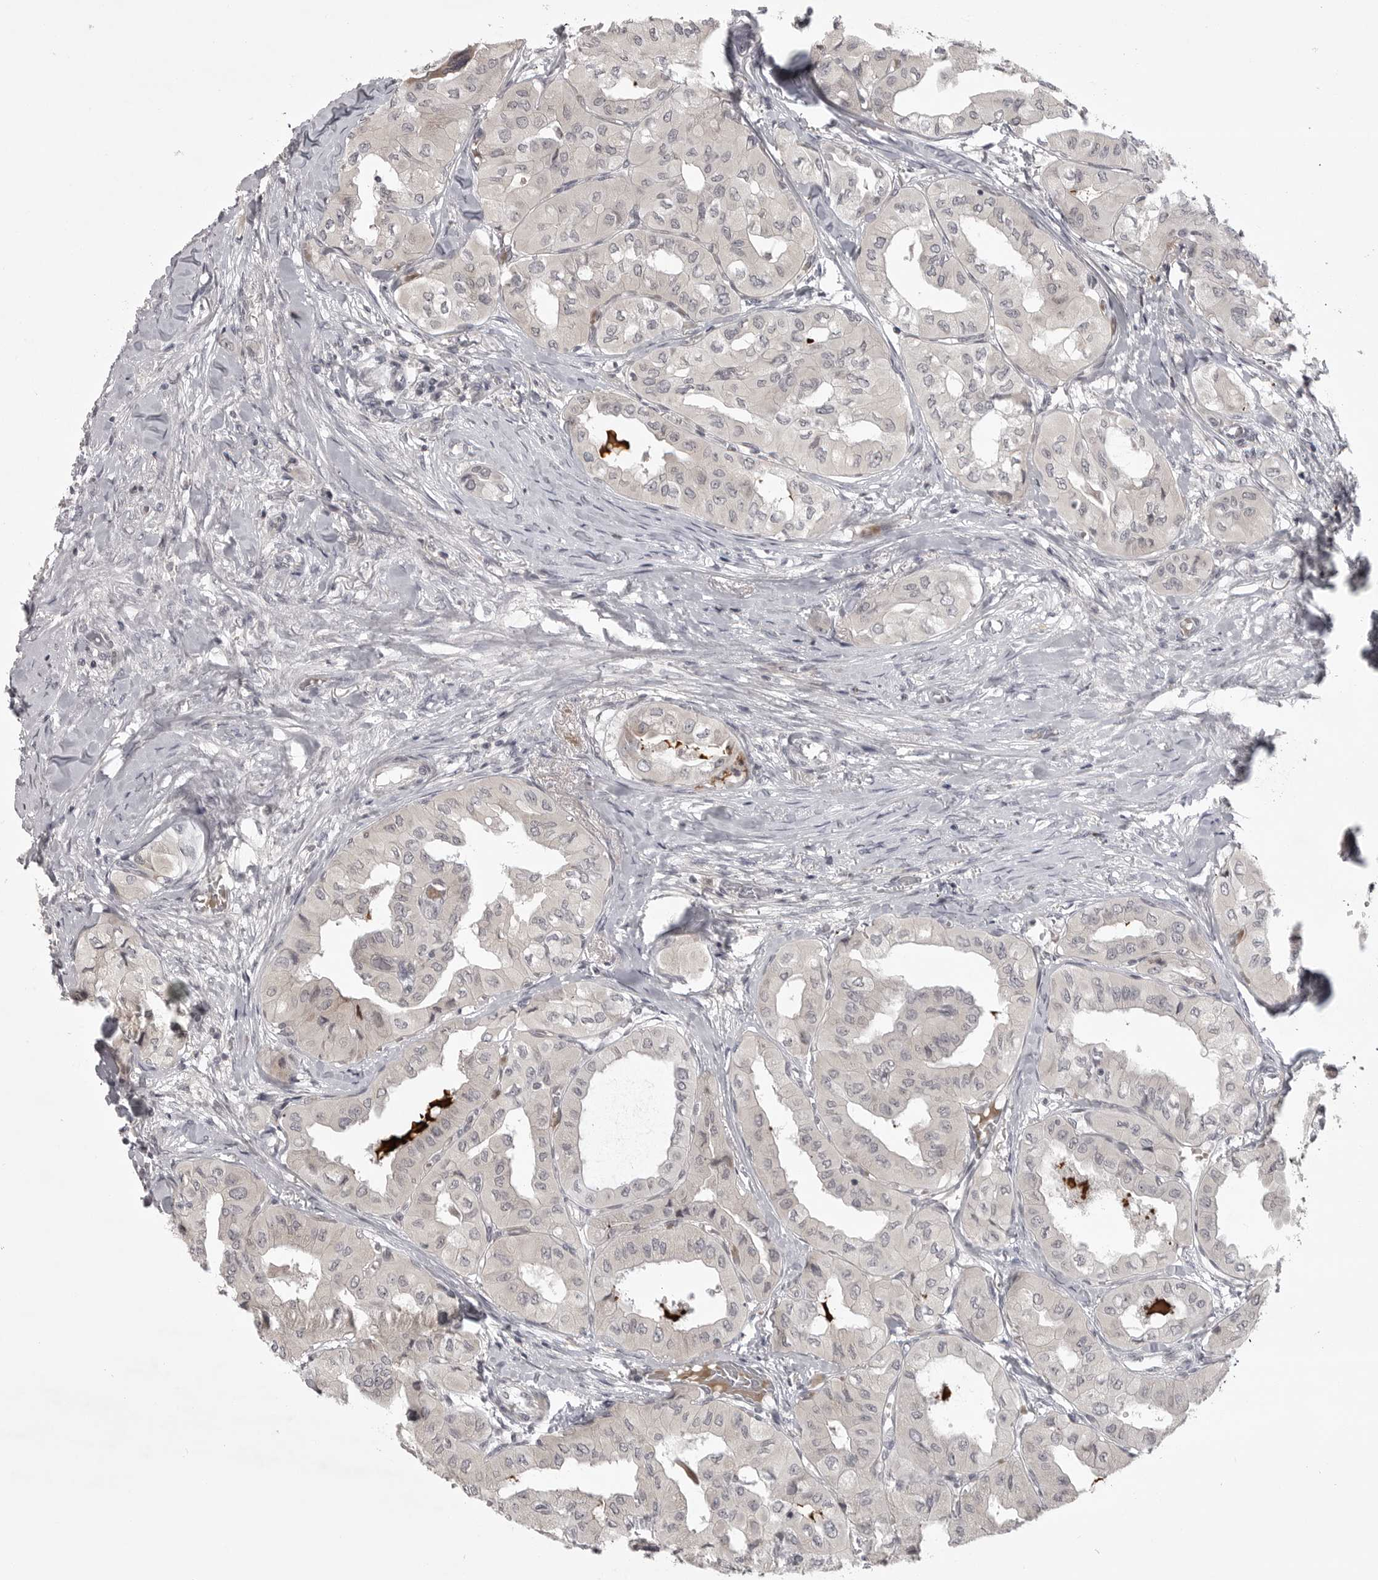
{"staining": {"intensity": "negative", "quantity": "none", "location": "none"}, "tissue": "thyroid cancer", "cell_type": "Tumor cells", "image_type": "cancer", "snomed": [{"axis": "morphology", "description": "Papillary adenocarcinoma, NOS"}, {"axis": "topography", "description": "Thyroid gland"}], "caption": "DAB (3,3'-diaminobenzidine) immunohistochemical staining of human thyroid papillary adenocarcinoma exhibits no significant positivity in tumor cells.", "gene": "CD300LD", "patient": {"sex": "female", "age": 59}}